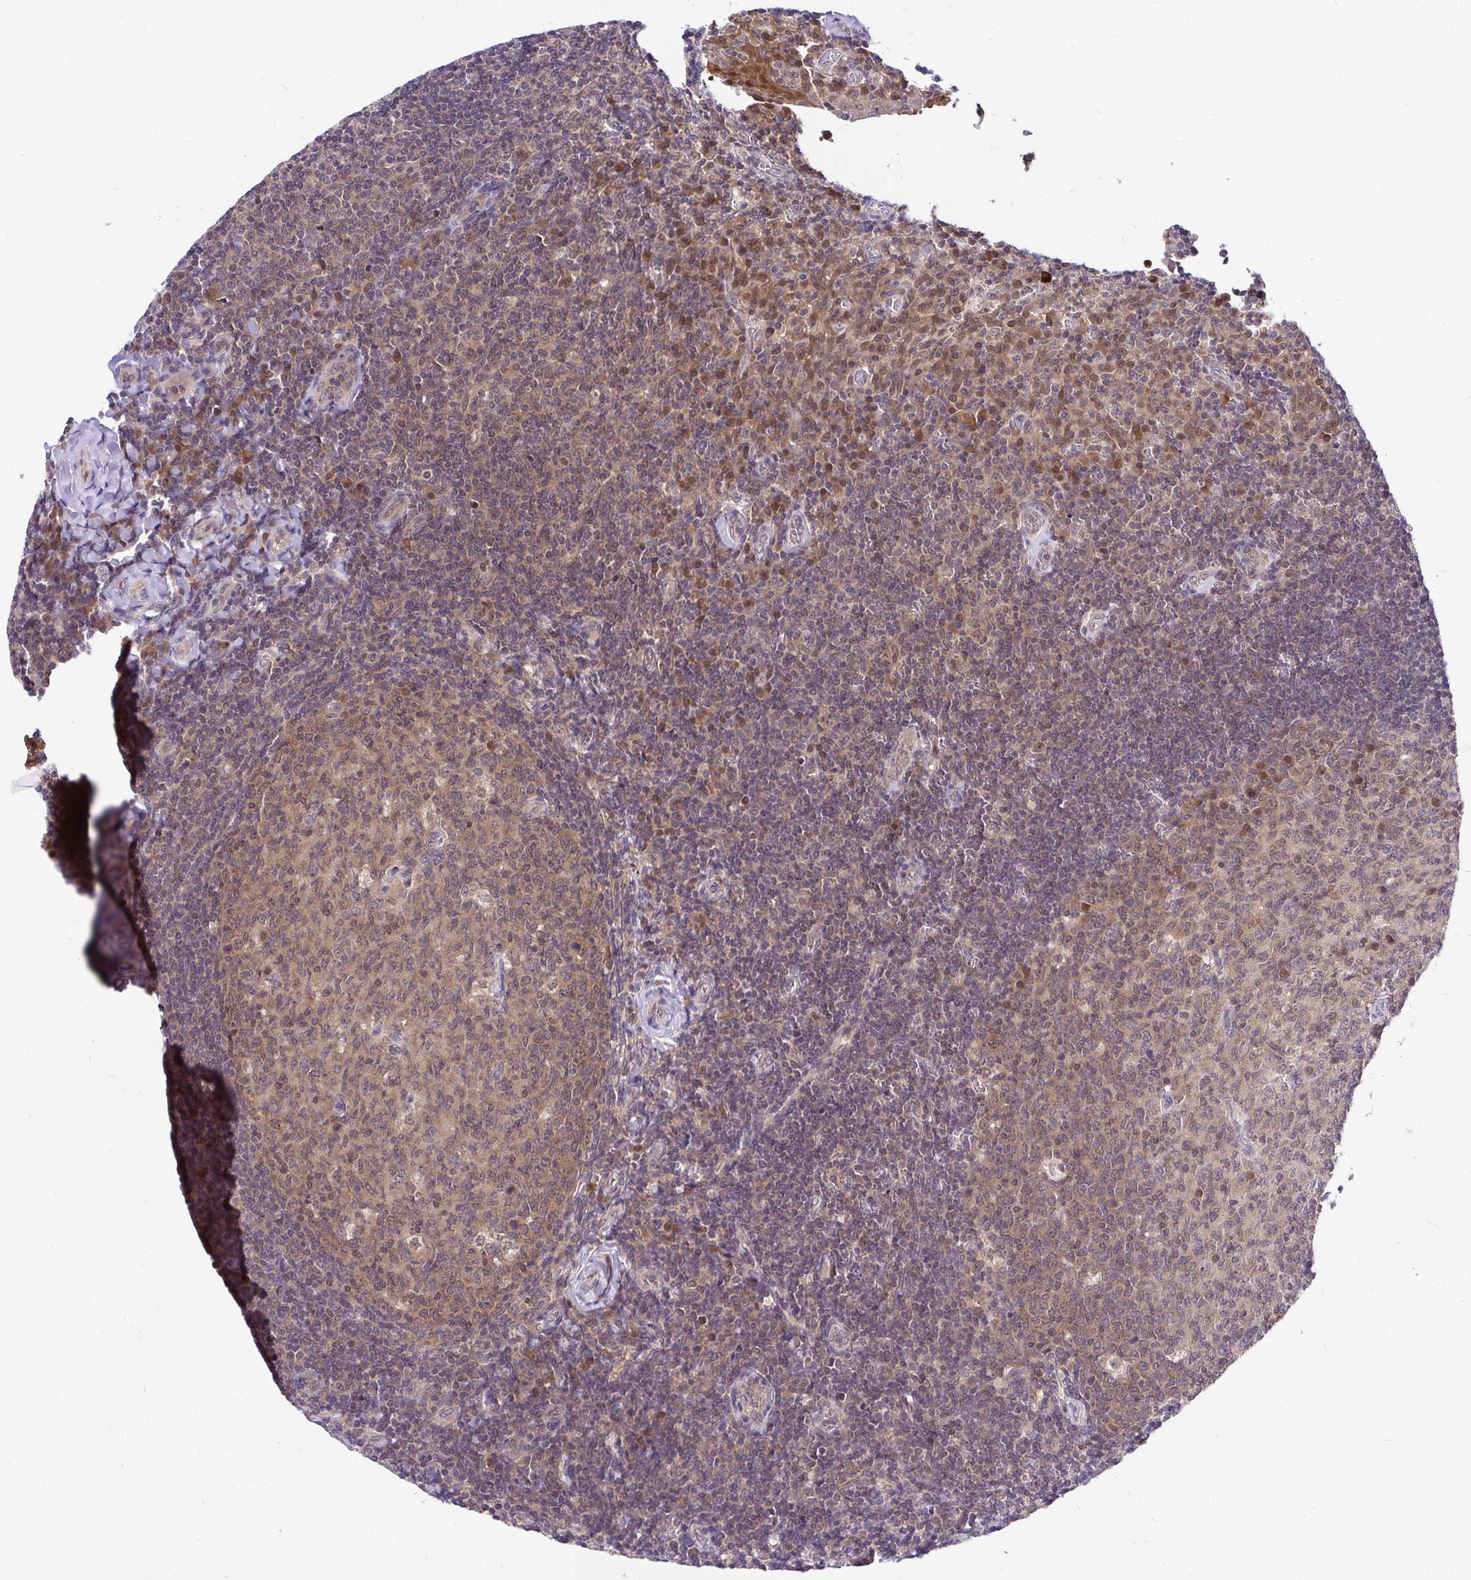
{"staining": {"intensity": "weak", "quantity": ">75%", "location": "cytoplasmic/membranous"}, "tissue": "tonsil", "cell_type": "Germinal center cells", "image_type": "normal", "snomed": [{"axis": "morphology", "description": "Normal tissue, NOS"}, {"axis": "topography", "description": "Tonsil"}], "caption": "Immunohistochemistry (IHC) of benign tonsil exhibits low levels of weak cytoplasmic/membranous expression in about >75% of germinal center cells.", "gene": "UBE2M", "patient": {"sex": "female", "age": 10}}